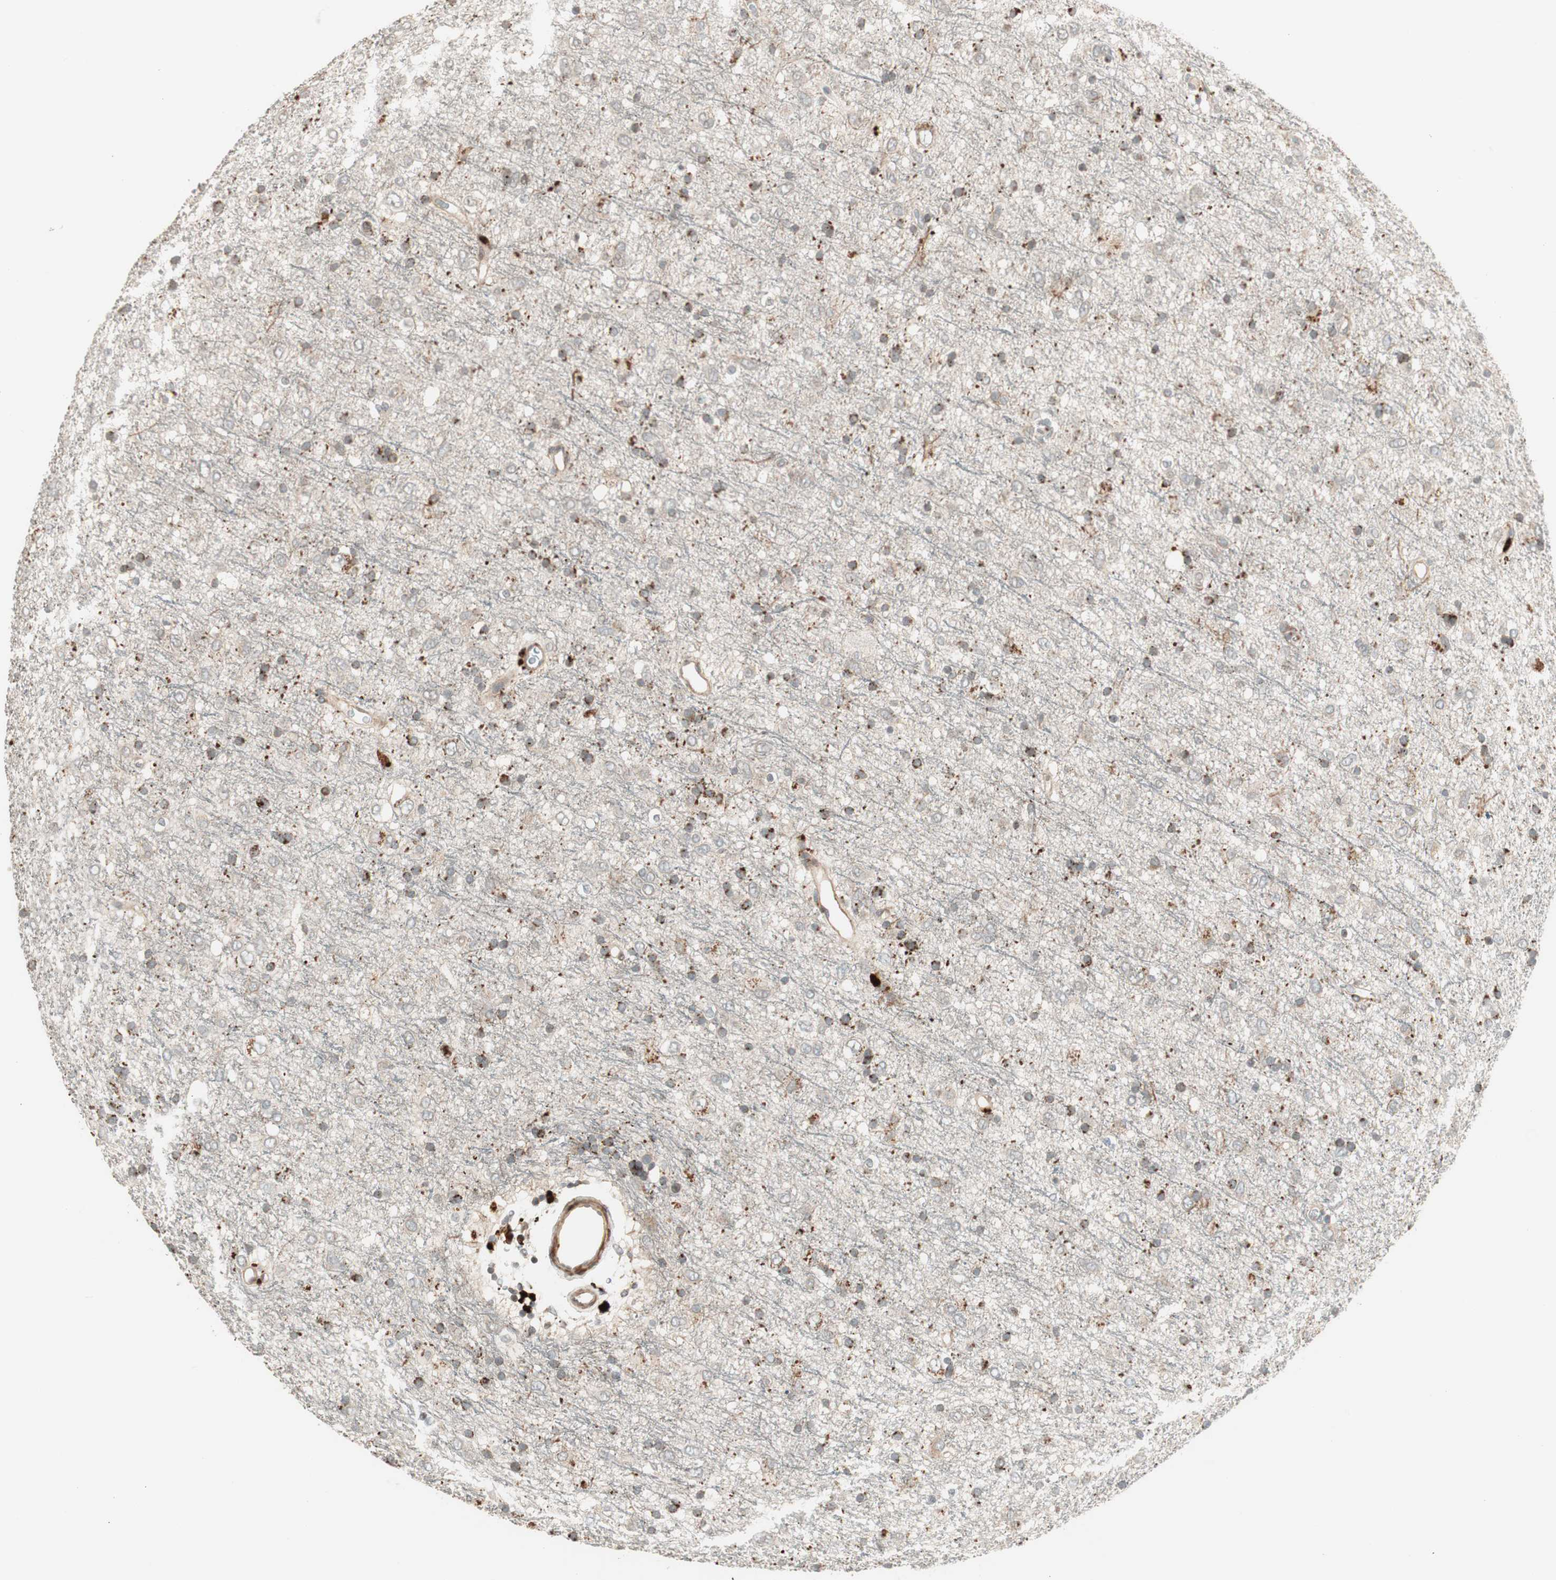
{"staining": {"intensity": "negative", "quantity": "none", "location": "none"}, "tissue": "glioma", "cell_type": "Tumor cells", "image_type": "cancer", "snomed": [{"axis": "morphology", "description": "Glioma, malignant, Low grade"}, {"axis": "topography", "description": "Brain"}], "caption": "Immunohistochemistry image of neoplastic tissue: malignant glioma (low-grade) stained with DAB shows no significant protein positivity in tumor cells. The staining is performed using DAB brown chromogen with nuclei counter-stained in using hematoxylin.", "gene": "SFRP1", "patient": {"sex": "male", "age": 77}}